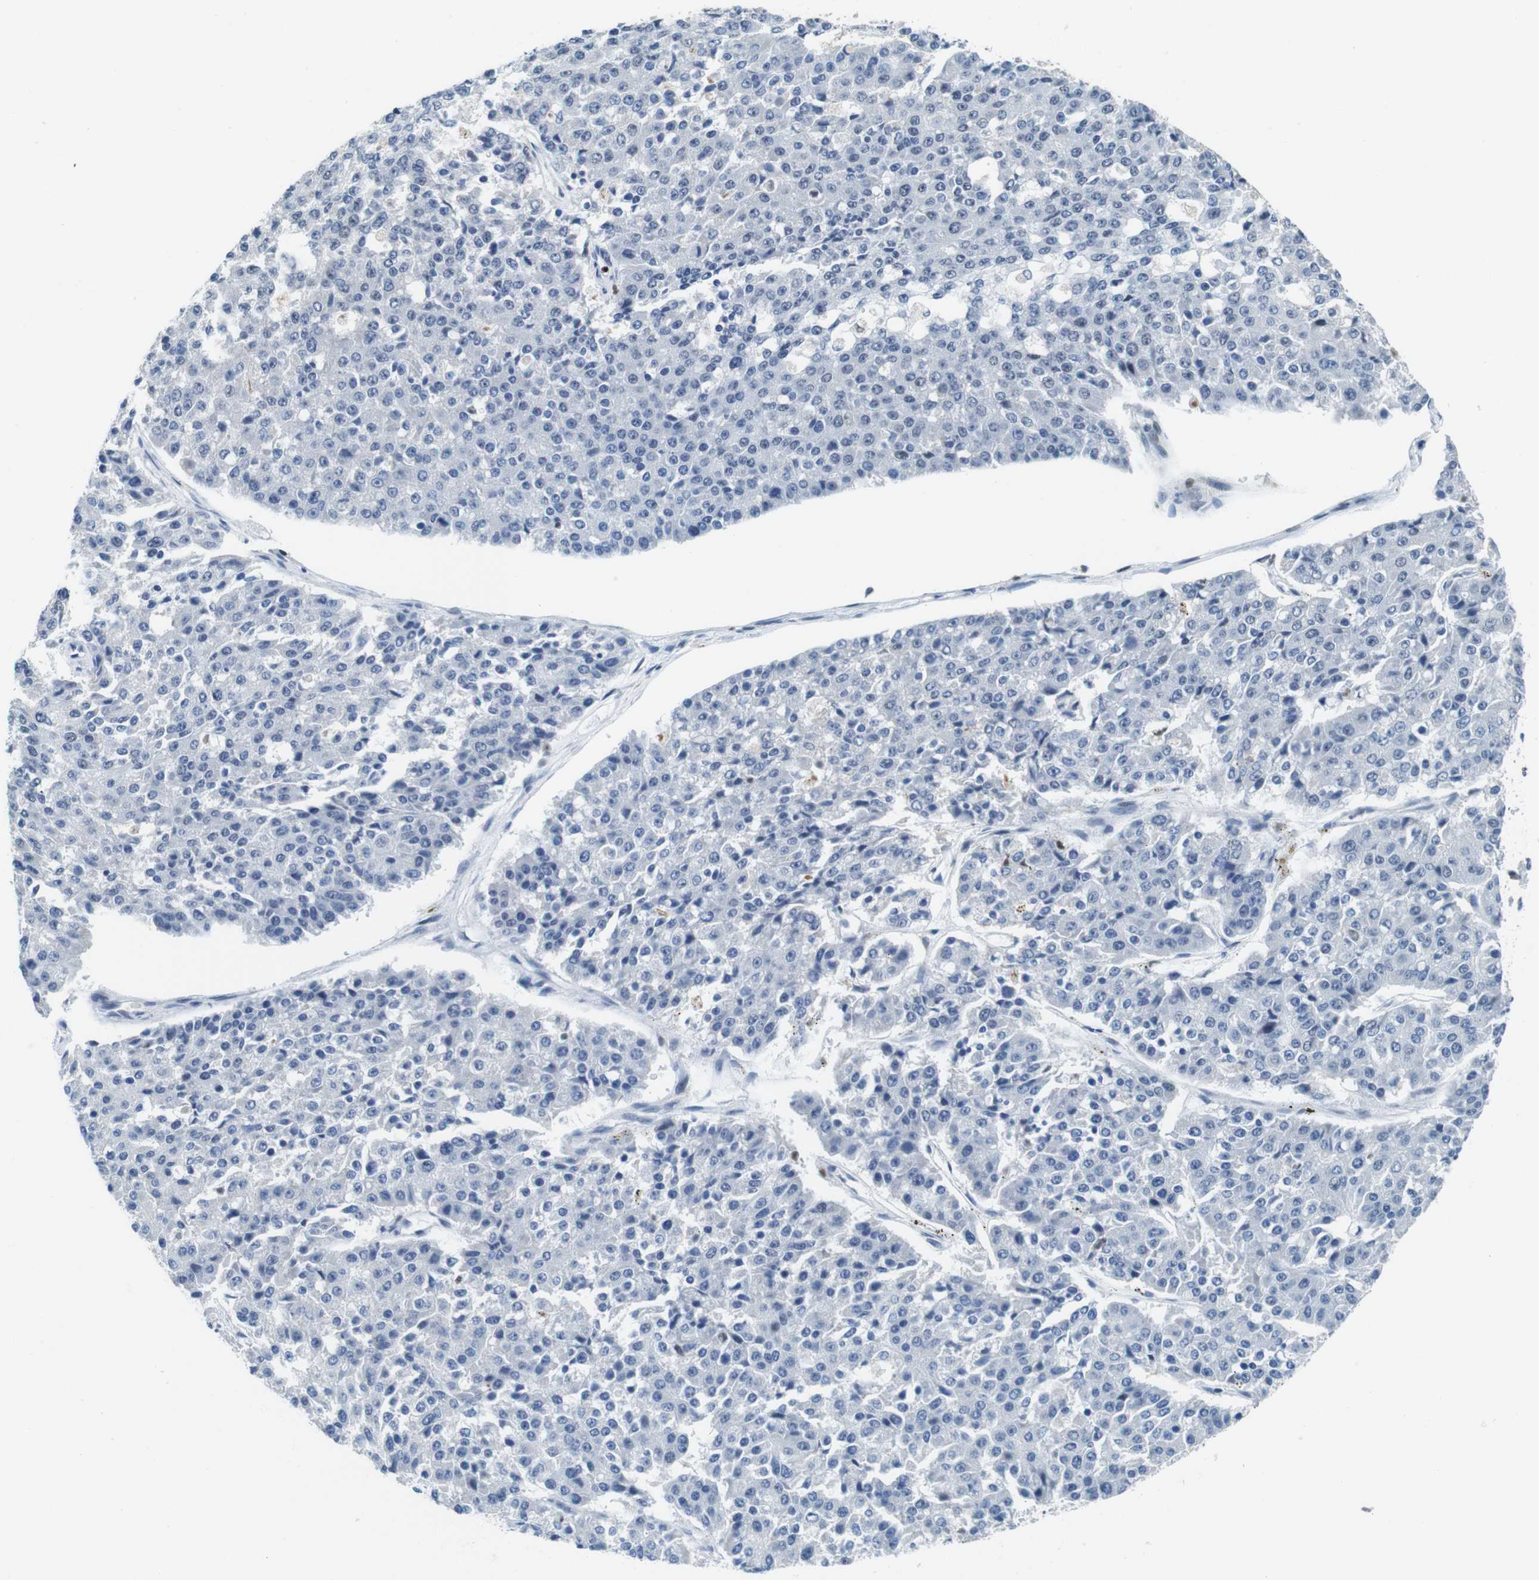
{"staining": {"intensity": "negative", "quantity": "none", "location": "none"}, "tissue": "pancreatic cancer", "cell_type": "Tumor cells", "image_type": "cancer", "snomed": [{"axis": "morphology", "description": "Adenocarcinoma, NOS"}, {"axis": "topography", "description": "Pancreas"}], "caption": "Immunohistochemical staining of adenocarcinoma (pancreatic) exhibits no significant staining in tumor cells. (DAB immunohistochemistry (IHC) visualized using brightfield microscopy, high magnification).", "gene": "IRF8", "patient": {"sex": "male", "age": 50}}